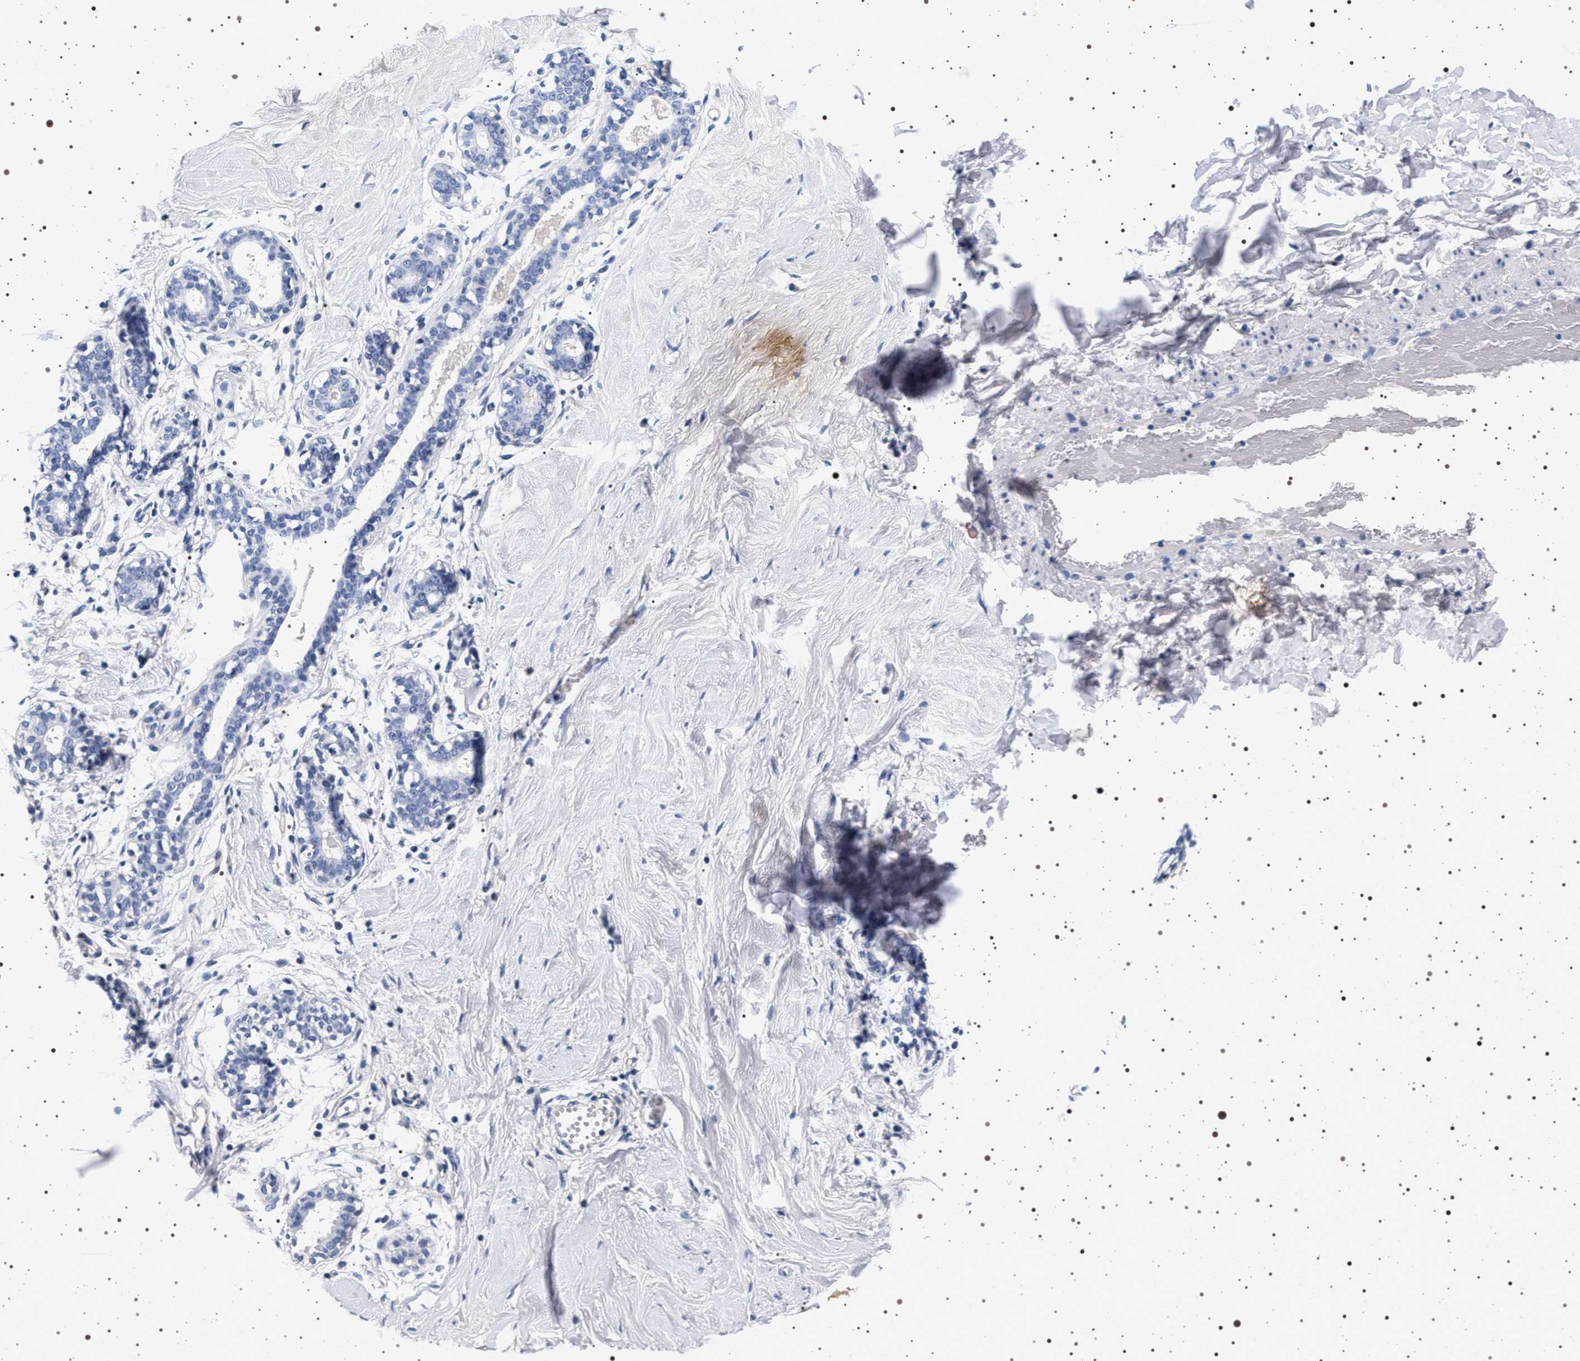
{"staining": {"intensity": "negative", "quantity": "none", "location": "none"}, "tissue": "breast", "cell_type": "Adipocytes", "image_type": "normal", "snomed": [{"axis": "morphology", "description": "Normal tissue, NOS"}, {"axis": "topography", "description": "Breast"}], "caption": "Immunohistochemistry (IHC) of normal human breast displays no staining in adipocytes.", "gene": "MAPK10", "patient": {"sex": "female", "age": 23}}